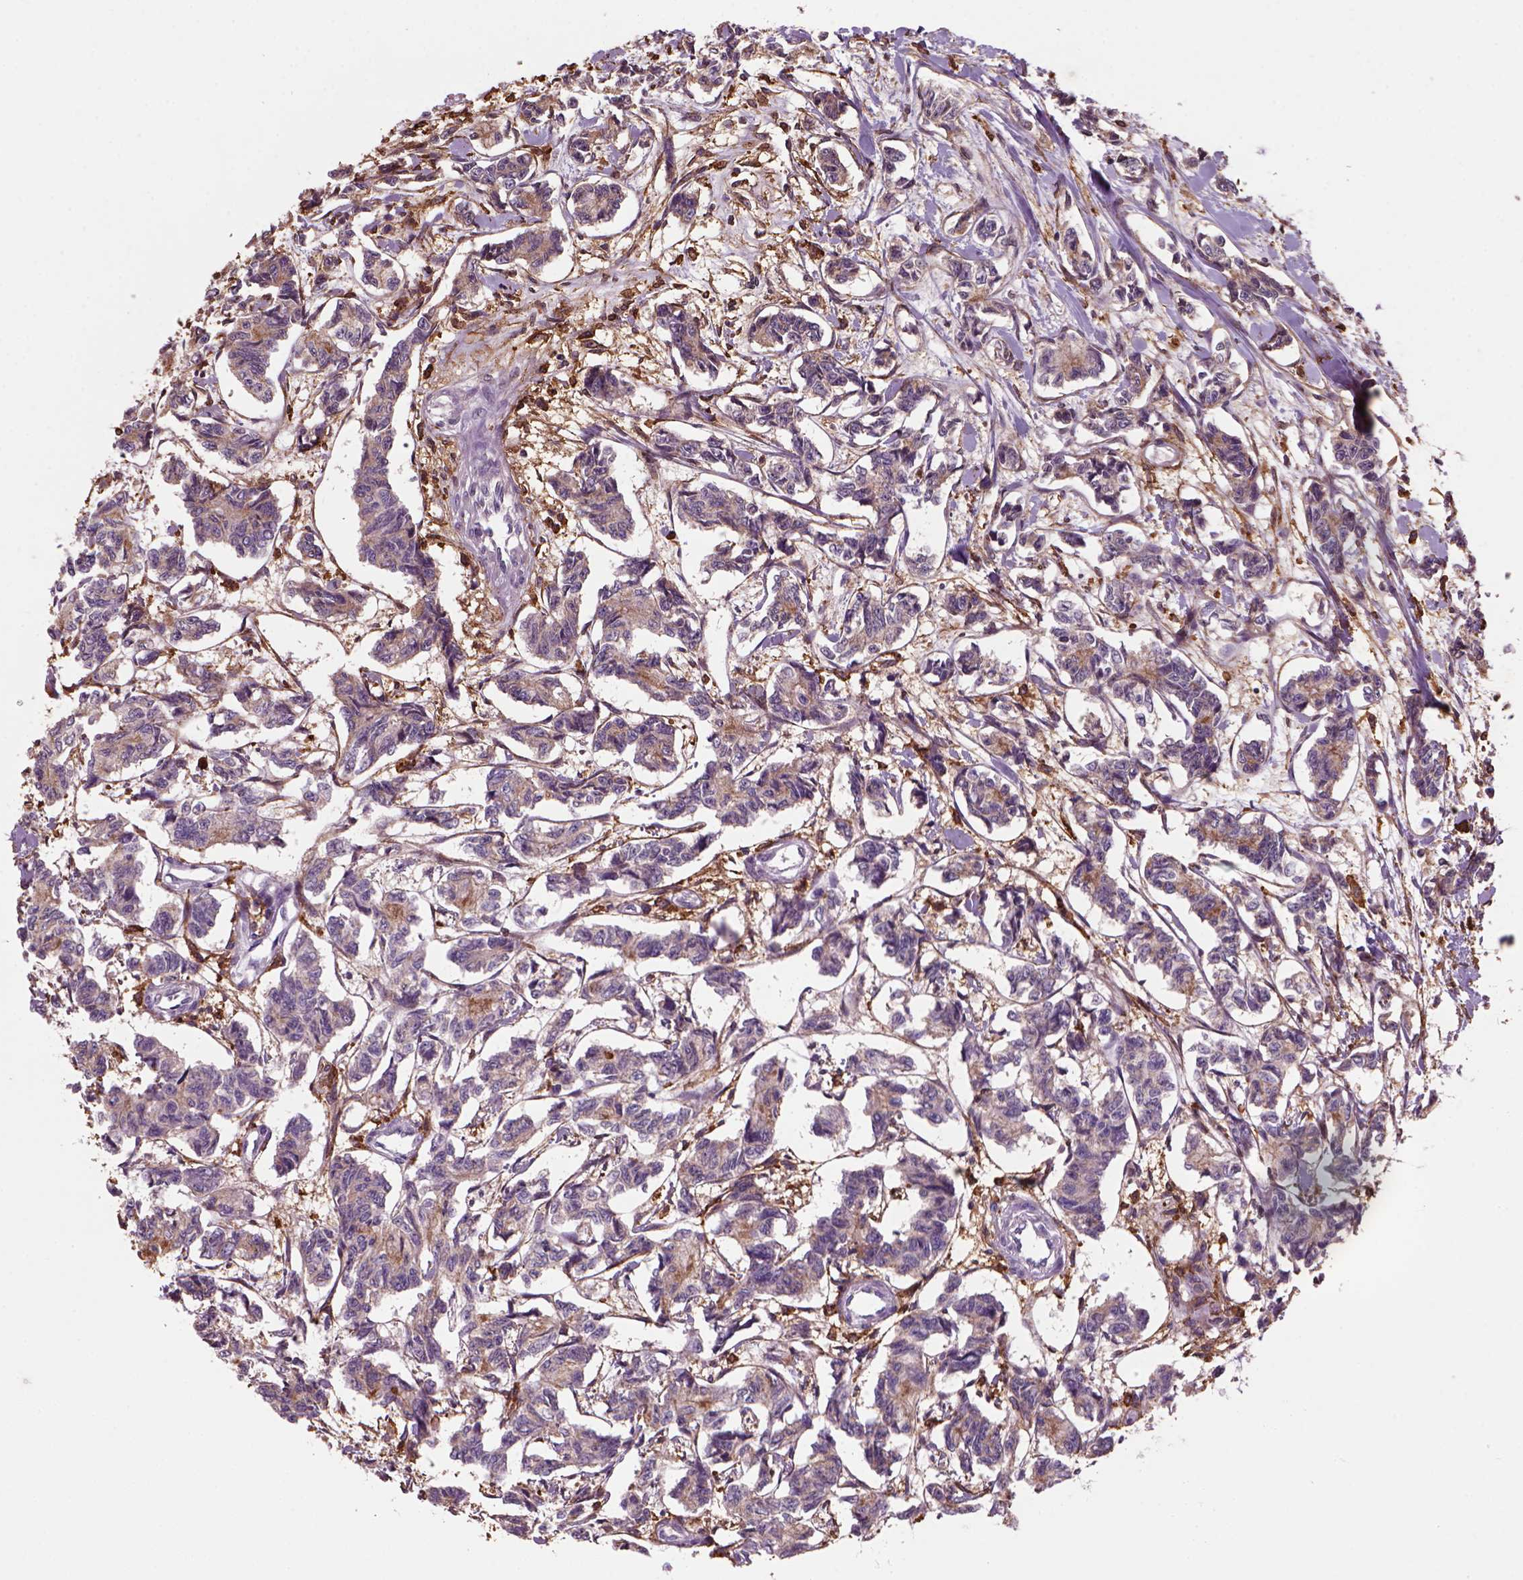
{"staining": {"intensity": "moderate", "quantity": "<25%", "location": "cytoplasmic/membranous"}, "tissue": "carcinoid", "cell_type": "Tumor cells", "image_type": "cancer", "snomed": [{"axis": "morphology", "description": "Carcinoid, malignant, NOS"}, {"axis": "topography", "description": "Kidney"}], "caption": "This micrograph reveals malignant carcinoid stained with immunohistochemistry (IHC) to label a protein in brown. The cytoplasmic/membranous of tumor cells show moderate positivity for the protein. Nuclei are counter-stained blue.", "gene": "CD14", "patient": {"sex": "female", "age": 41}}